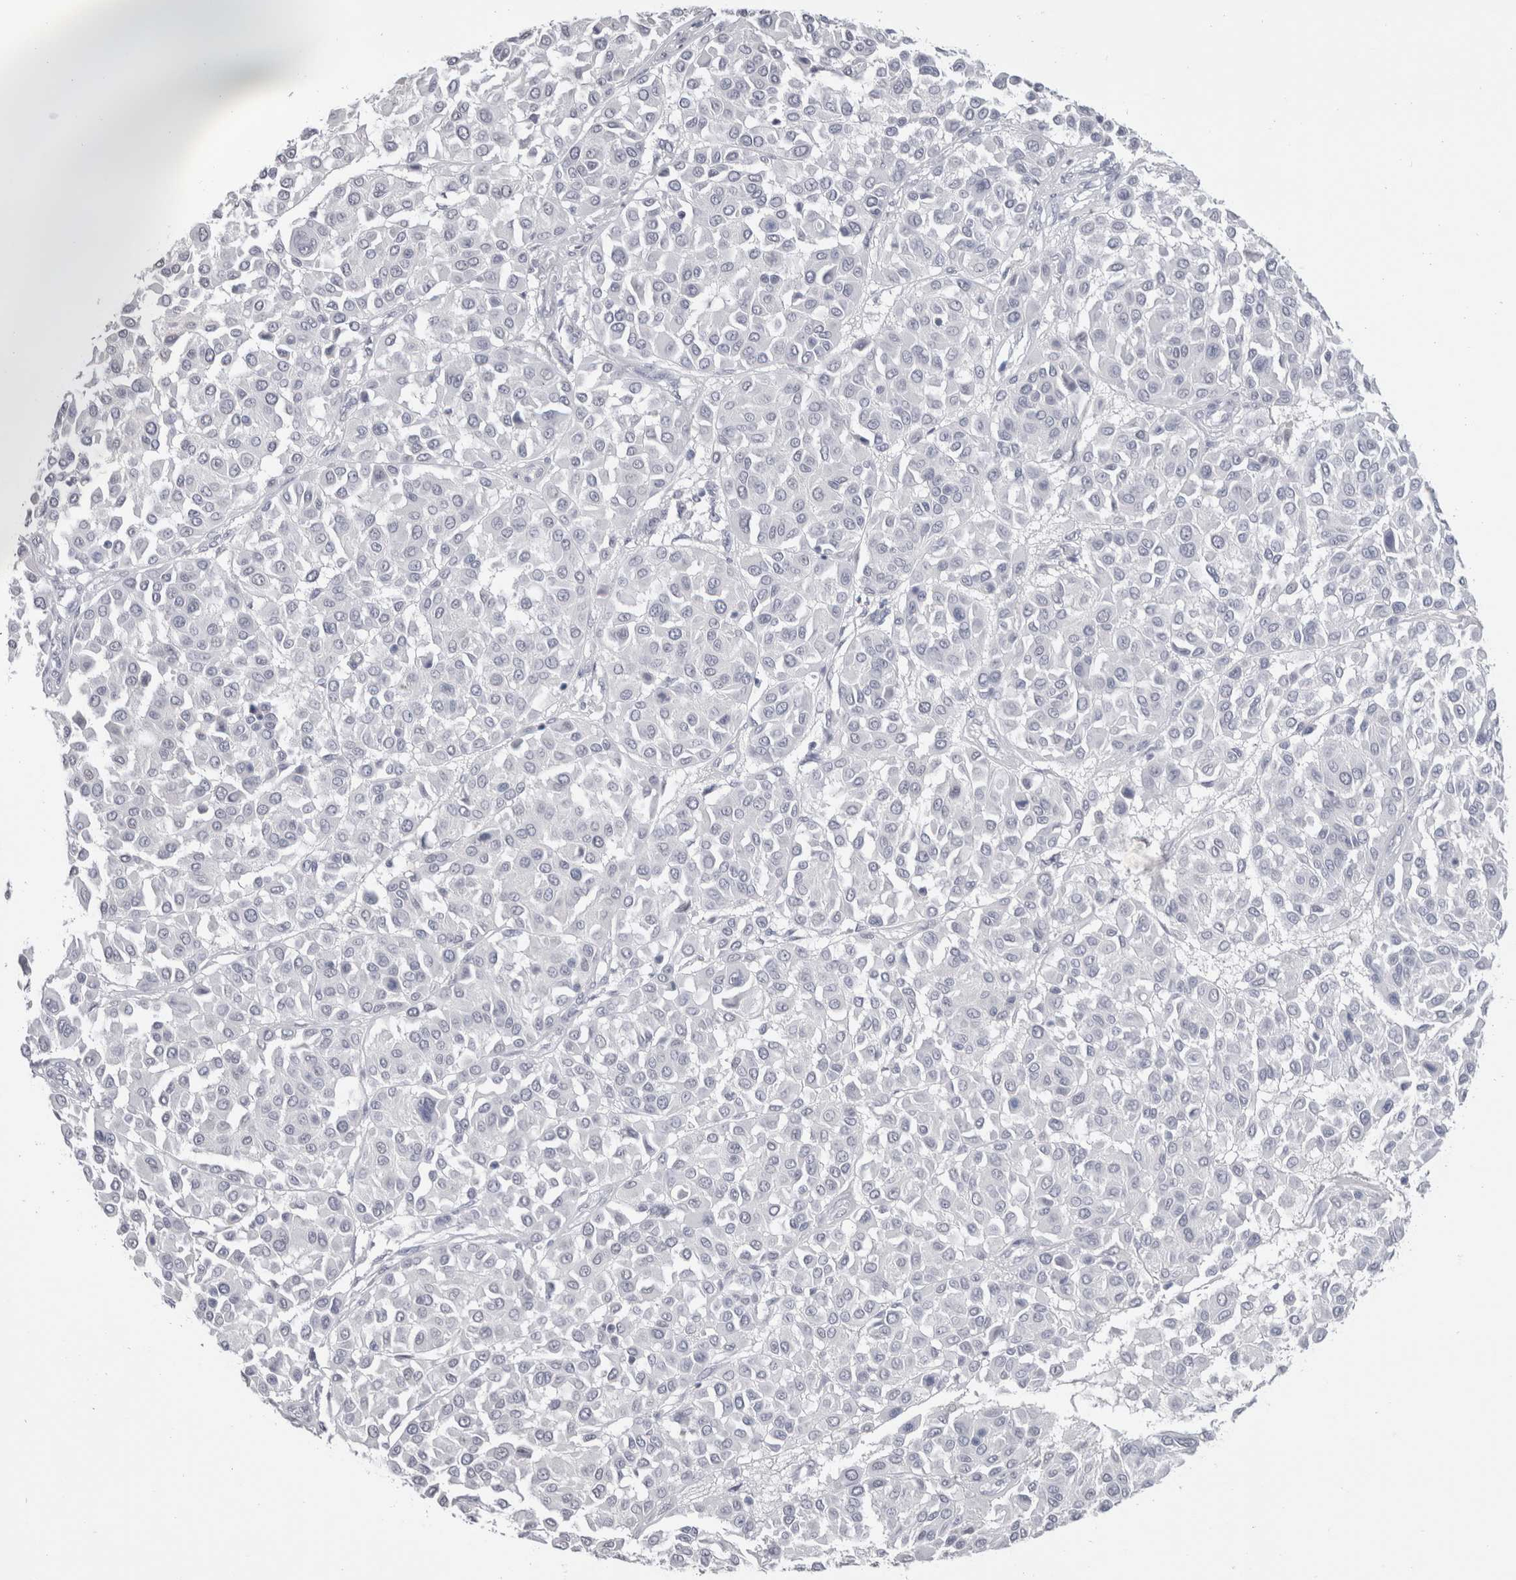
{"staining": {"intensity": "negative", "quantity": "none", "location": "none"}, "tissue": "melanoma", "cell_type": "Tumor cells", "image_type": "cancer", "snomed": [{"axis": "morphology", "description": "Malignant melanoma, Metastatic site"}, {"axis": "topography", "description": "Soft tissue"}], "caption": "This micrograph is of malignant melanoma (metastatic site) stained with immunohistochemistry (IHC) to label a protein in brown with the nuclei are counter-stained blue. There is no expression in tumor cells. The staining is performed using DAB brown chromogen with nuclei counter-stained in using hematoxylin.", "gene": "CADM3", "patient": {"sex": "male", "age": 41}}